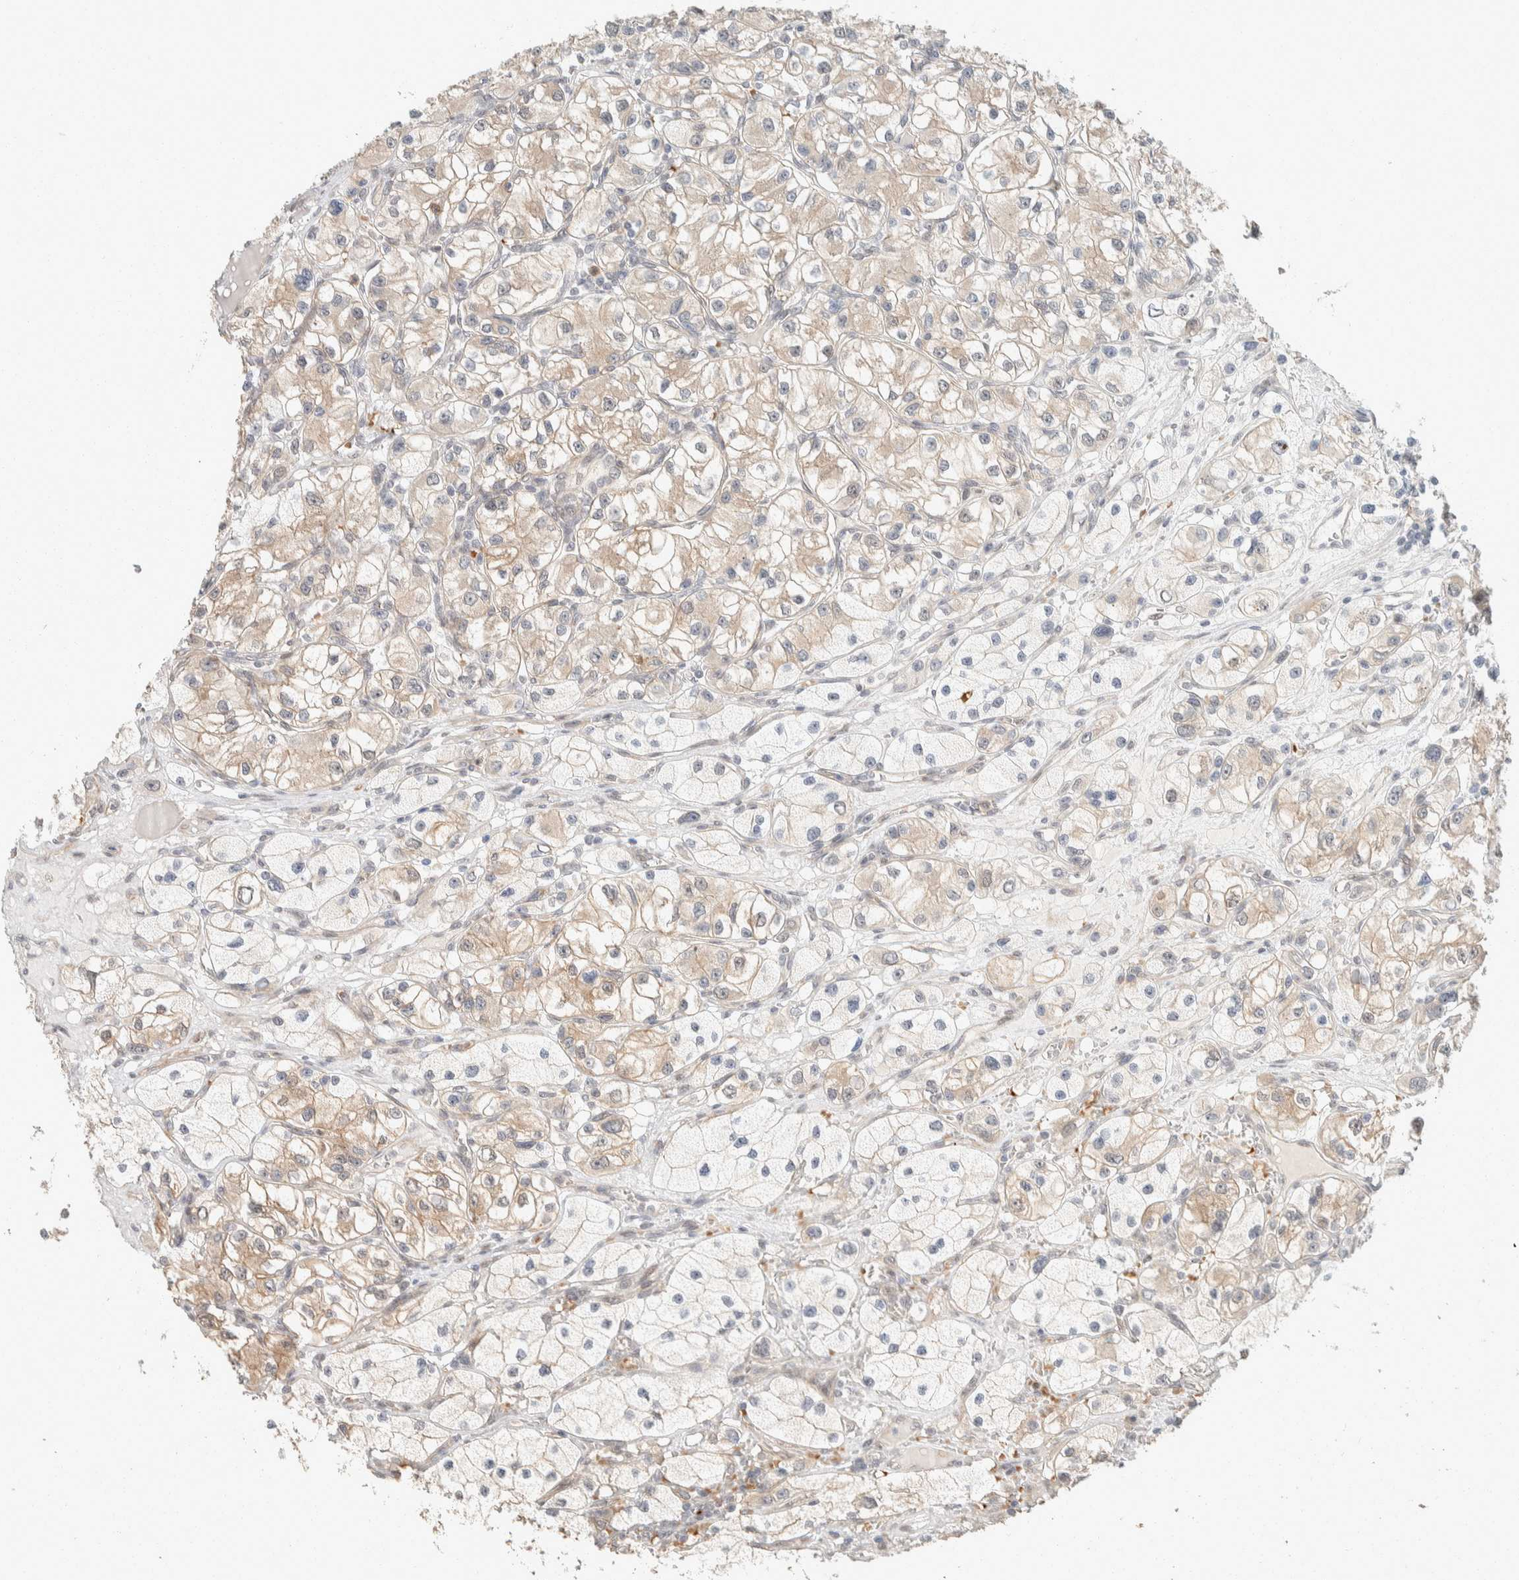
{"staining": {"intensity": "weak", "quantity": ">75%", "location": "cytoplasmic/membranous"}, "tissue": "renal cancer", "cell_type": "Tumor cells", "image_type": "cancer", "snomed": [{"axis": "morphology", "description": "Adenocarcinoma, NOS"}, {"axis": "topography", "description": "Kidney"}], "caption": "High-power microscopy captured an immunohistochemistry photomicrograph of renal adenocarcinoma, revealing weak cytoplasmic/membranous expression in approximately >75% of tumor cells.", "gene": "ZBTB2", "patient": {"sex": "female", "age": 57}}